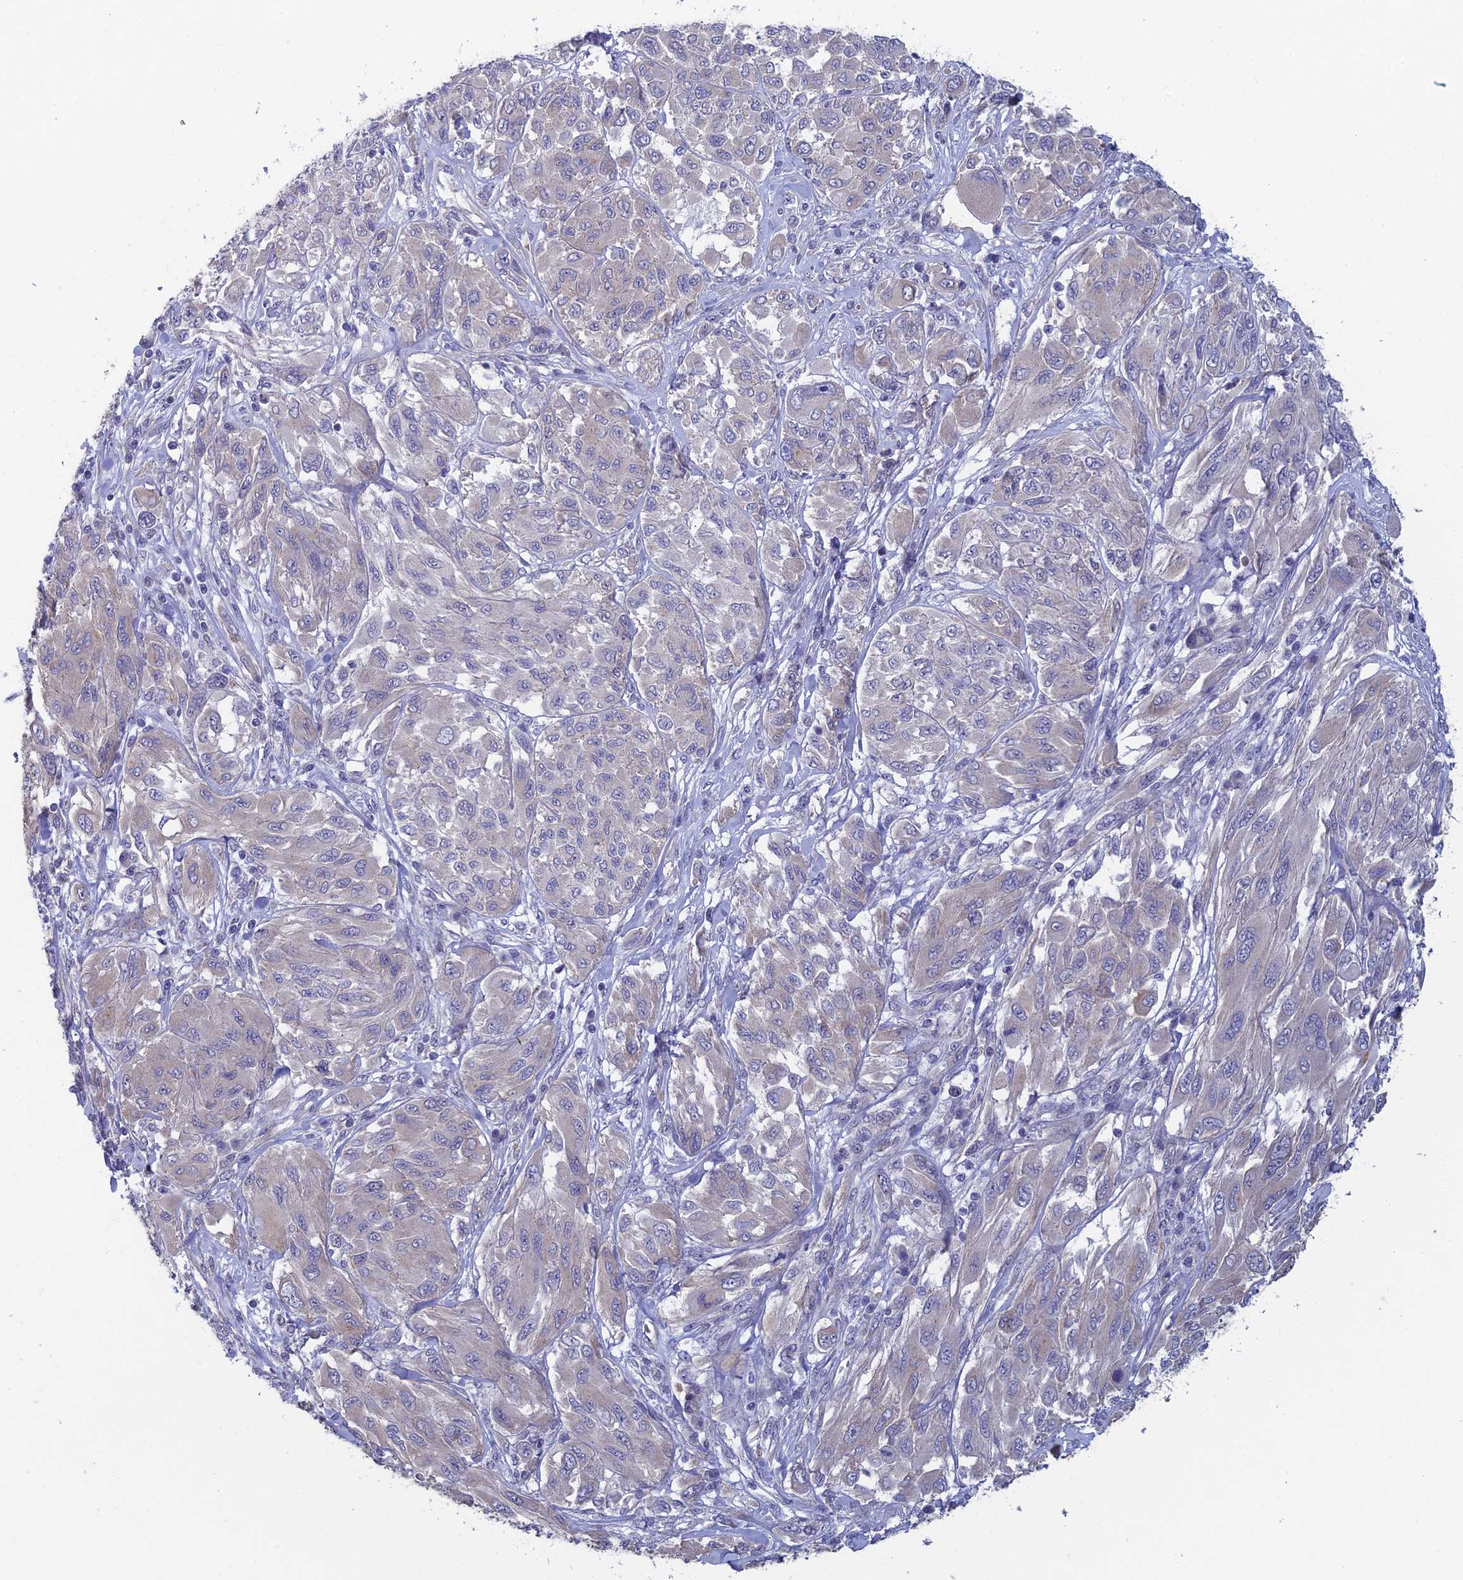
{"staining": {"intensity": "negative", "quantity": "none", "location": "none"}, "tissue": "melanoma", "cell_type": "Tumor cells", "image_type": "cancer", "snomed": [{"axis": "morphology", "description": "Malignant melanoma, NOS"}, {"axis": "topography", "description": "Skin"}], "caption": "Human malignant melanoma stained for a protein using immunohistochemistry (IHC) displays no expression in tumor cells.", "gene": "GIPC1", "patient": {"sex": "female", "age": 91}}